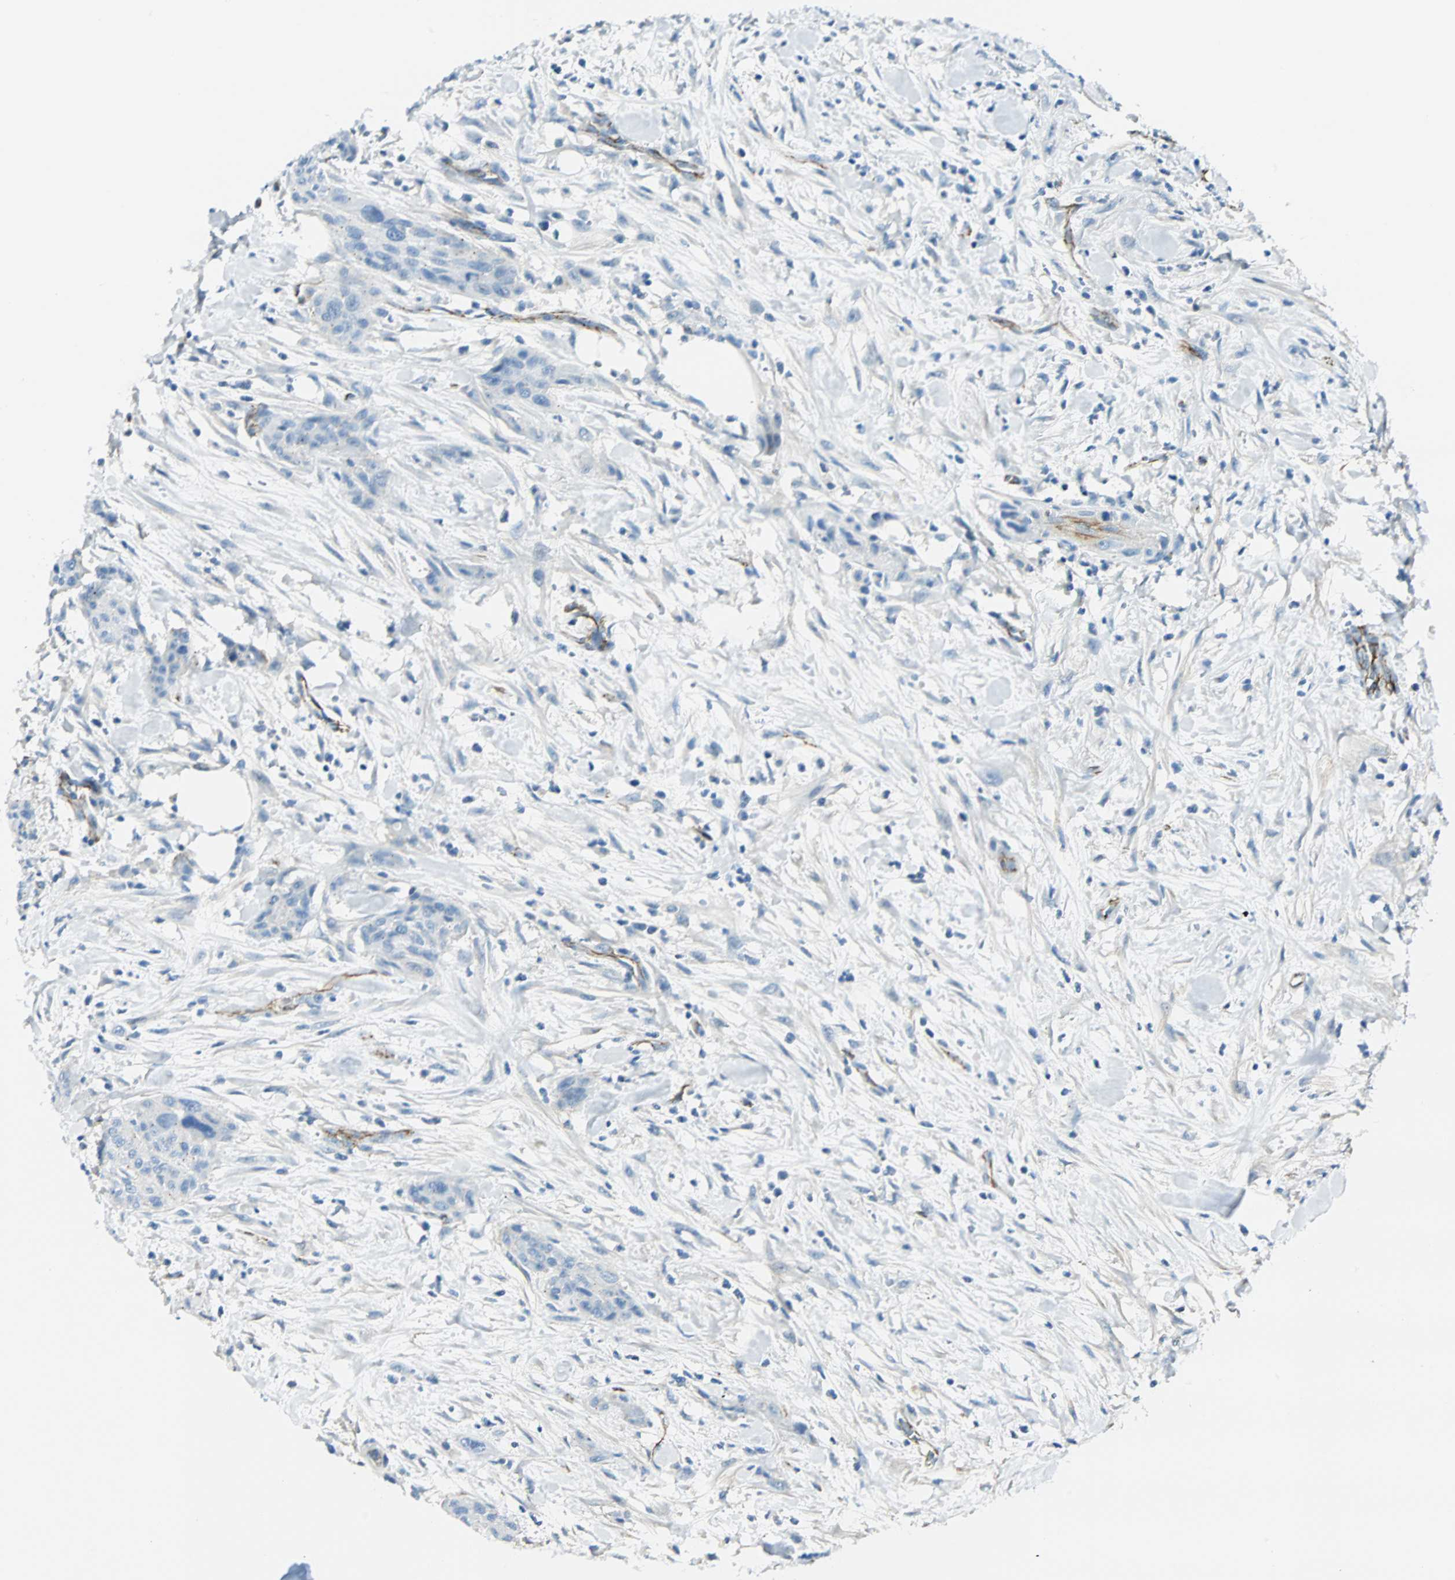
{"staining": {"intensity": "negative", "quantity": "none", "location": "none"}, "tissue": "urothelial cancer", "cell_type": "Tumor cells", "image_type": "cancer", "snomed": [{"axis": "morphology", "description": "Urothelial carcinoma, High grade"}, {"axis": "topography", "description": "Urinary bladder"}], "caption": "High power microscopy histopathology image of an immunohistochemistry (IHC) micrograph of high-grade urothelial carcinoma, revealing no significant expression in tumor cells. (Immunohistochemistry, brightfield microscopy, high magnification).", "gene": "VPS9D1", "patient": {"sex": "male", "age": 35}}